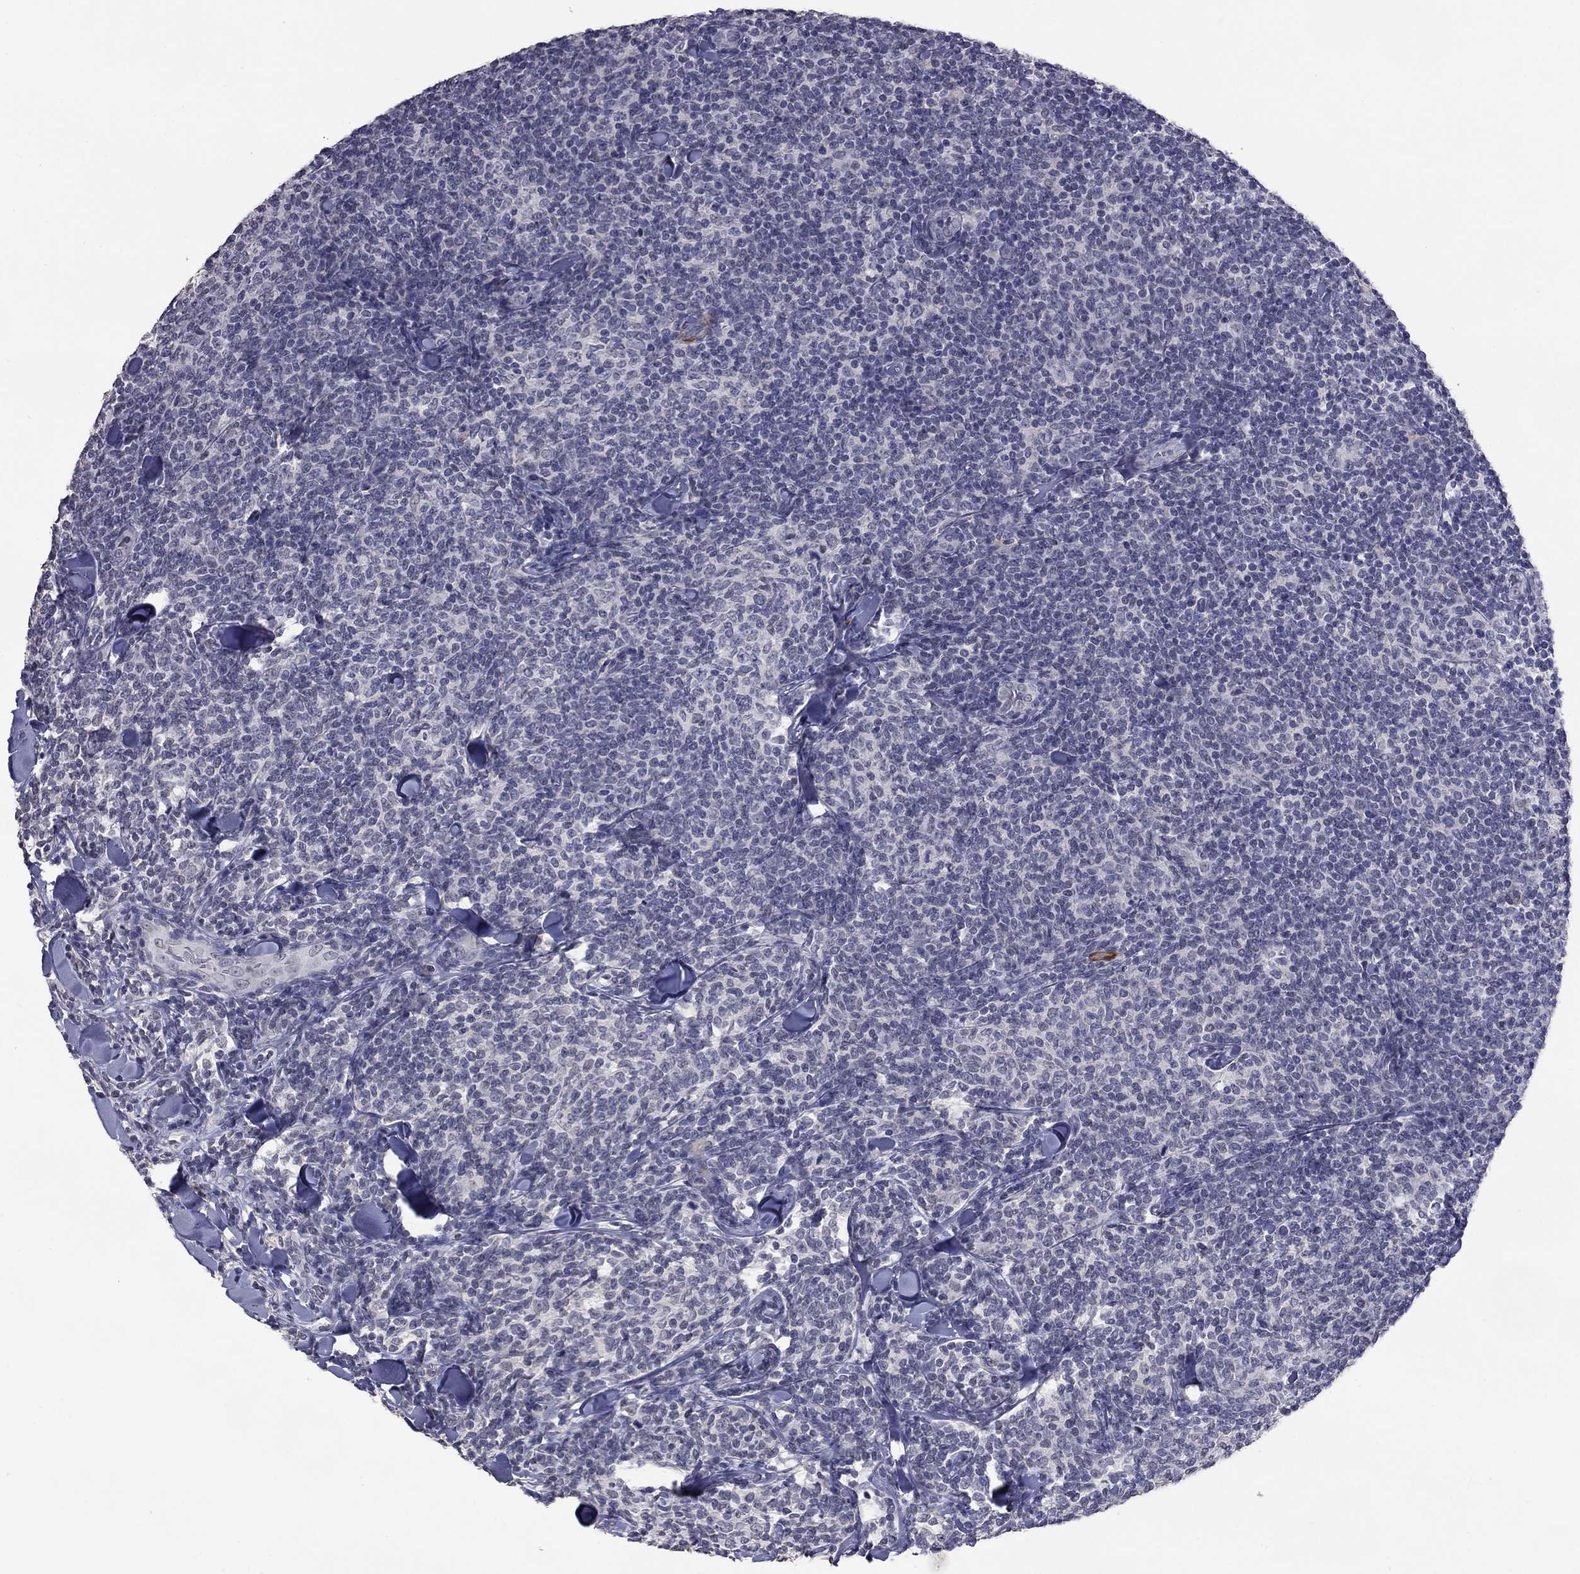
{"staining": {"intensity": "negative", "quantity": "none", "location": "none"}, "tissue": "lymphoma", "cell_type": "Tumor cells", "image_type": "cancer", "snomed": [{"axis": "morphology", "description": "Malignant lymphoma, non-Hodgkin's type, Low grade"}, {"axis": "topography", "description": "Lymph node"}], "caption": "This is a histopathology image of IHC staining of malignant lymphoma, non-Hodgkin's type (low-grade), which shows no positivity in tumor cells.", "gene": "IP6K3", "patient": {"sex": "female", "age": 56}}